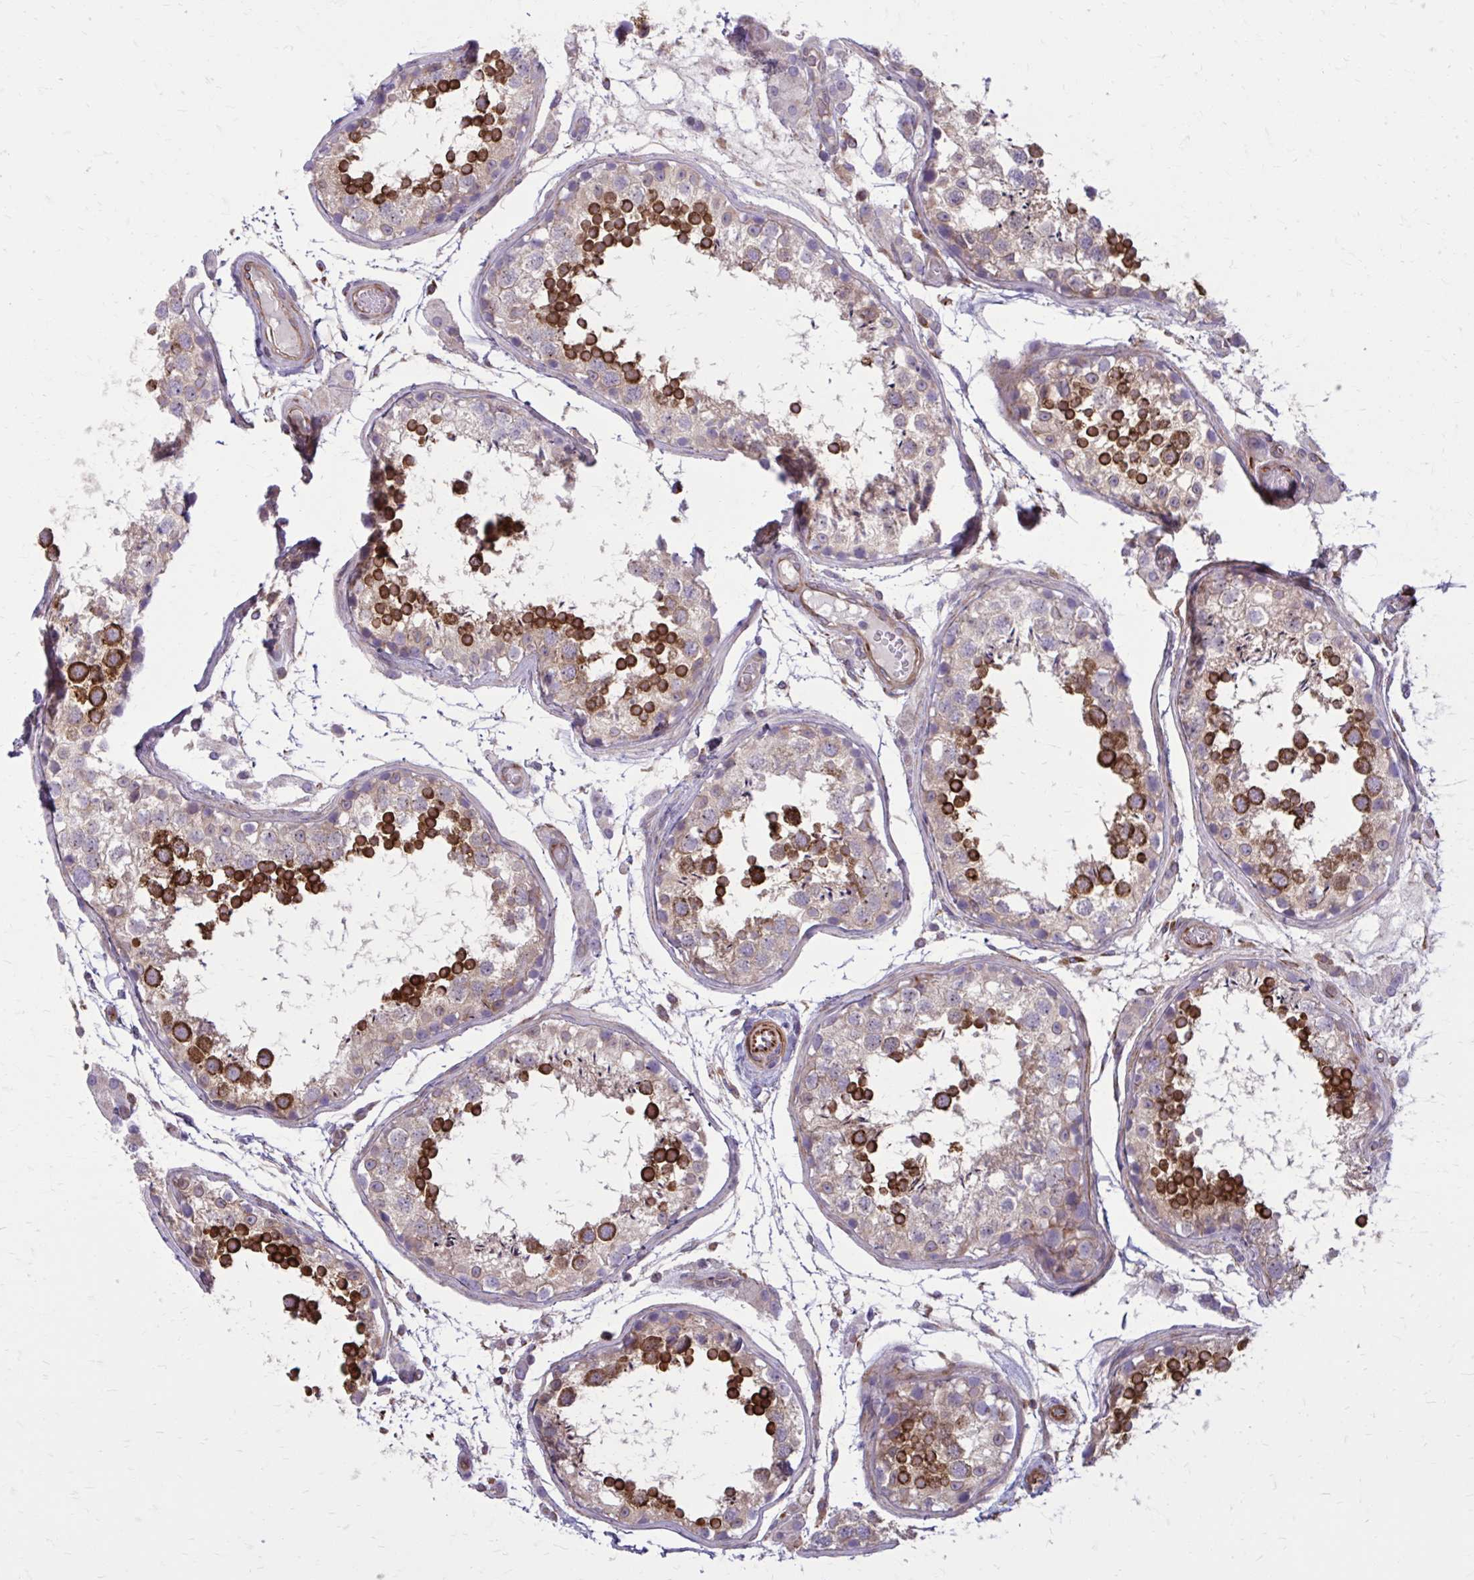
{"staining": {"intensity": "strong", "quantity": "25%-75%", "location": "cytoplasmic/membranous"}, "tissue": "testis", "cell_type": "Cells in seminiferous ducts", "image_type": "normal", "snomed": [{"axis": "morphology", "description": "Normal tissue, NOS"}, {"axis": "topography", "description": "Testis"}], "caption": "This is a micrograph of immunohistochemistry staining of normal testis, which shows strong positivity in the cytoplasmic/membranous of cells in seminiferous ducts.", "gene": "FAP", "patient": {"sex": "male", "age": 29}}